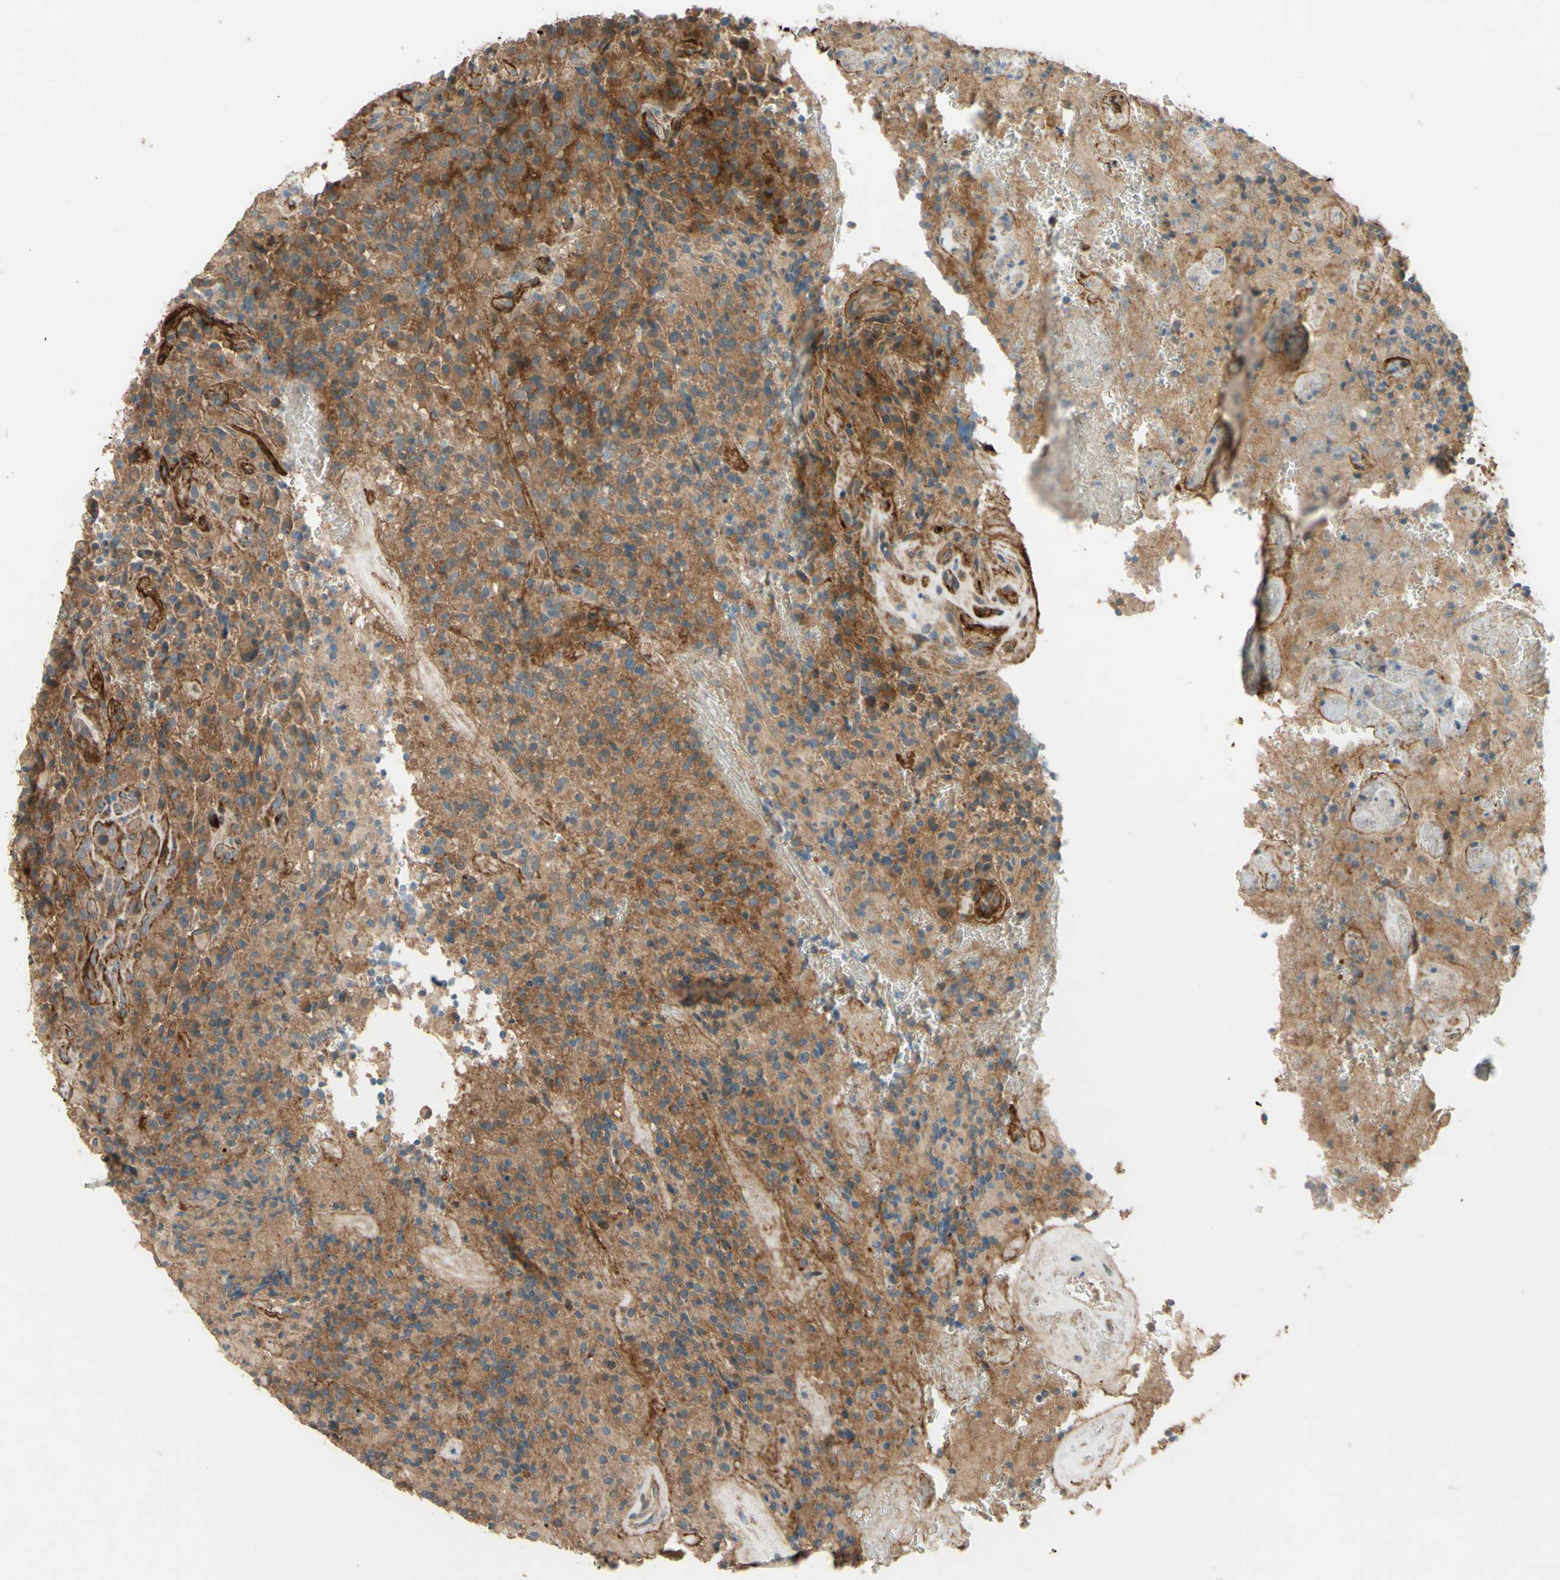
{"staining": {"intensity": "moderate", "quantity": "25%-75%", "location": "cytoplasmic/membranous"}, "tissue": "glioma", "cell_type": "Tumor cells", "image_type": "cancer", "snomed": [{"axis": "morphology", "description": "Glioma, malignant, High grade"}, {"axis": "topography", "description": "Brain"}], "caption": "High-power microscopy captured an immunohistochemistry histopathology image of glioma, revealing moderate cytoplasmic/membranous staining in about 25%-75% of tumor cells.", "gene": "ADAM17", "patient": {"sex": "male", "age": 71}}